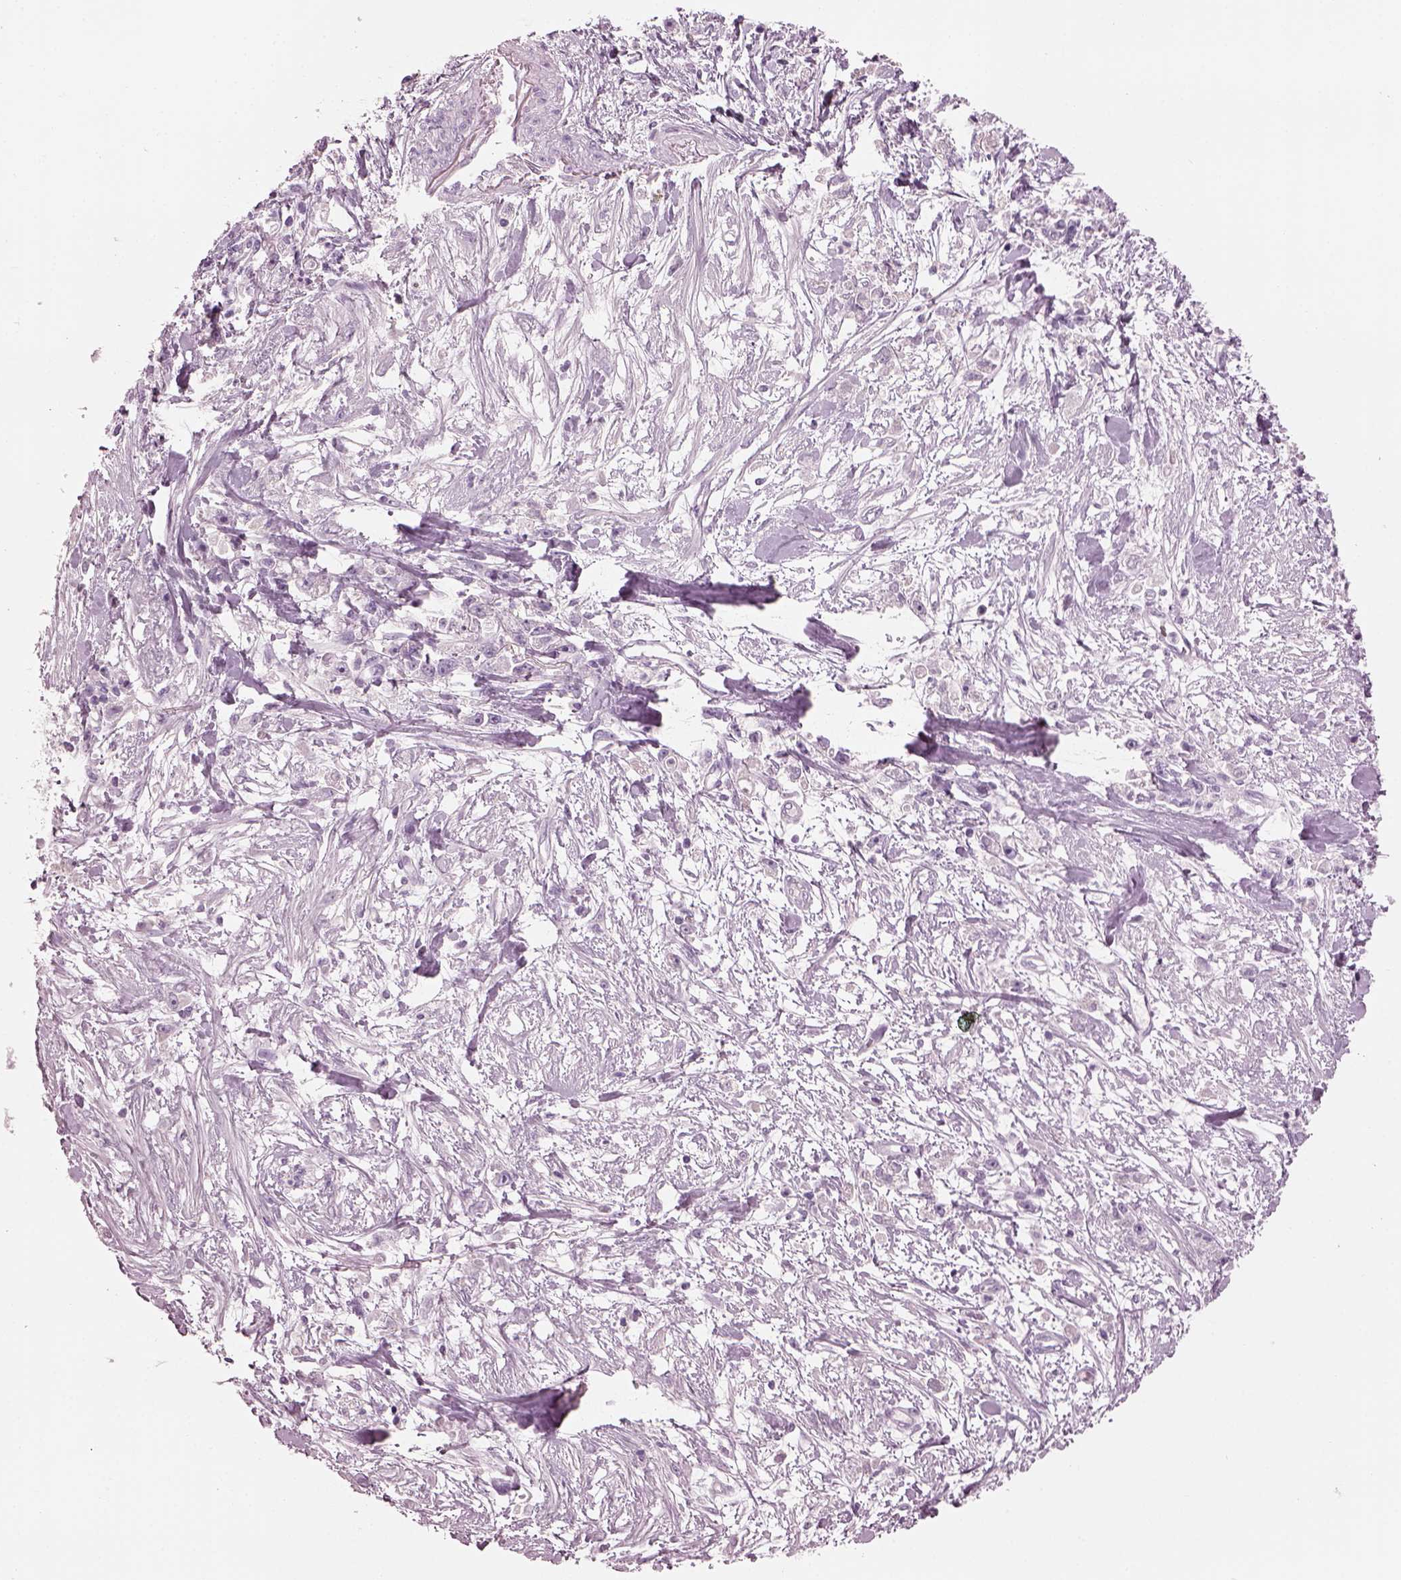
{"staining": {"intensity": "negative", "quantity": "none", "location": "none"}, "tissue": "stomach cancer", "cell_type": "Tumor cells", "image_type": "cancer", "snomed": [{"axis": "morphology", "description": "Adenocarcinoma, NOS"}, {"axis": "topography", "description": "Stomach"}], "caption": "The immunohistochemistry (IHC) image has no significant staining in tumor cells of stomach adenocarcinoma tissue. The staining was performed using DAB to visualize the protein expression in brown, while the nuclei were stained in blue with hematoxylin (Magnification: 20x).", "gene": "PACRG", "patient": {"sex": "female", "age": 59}}